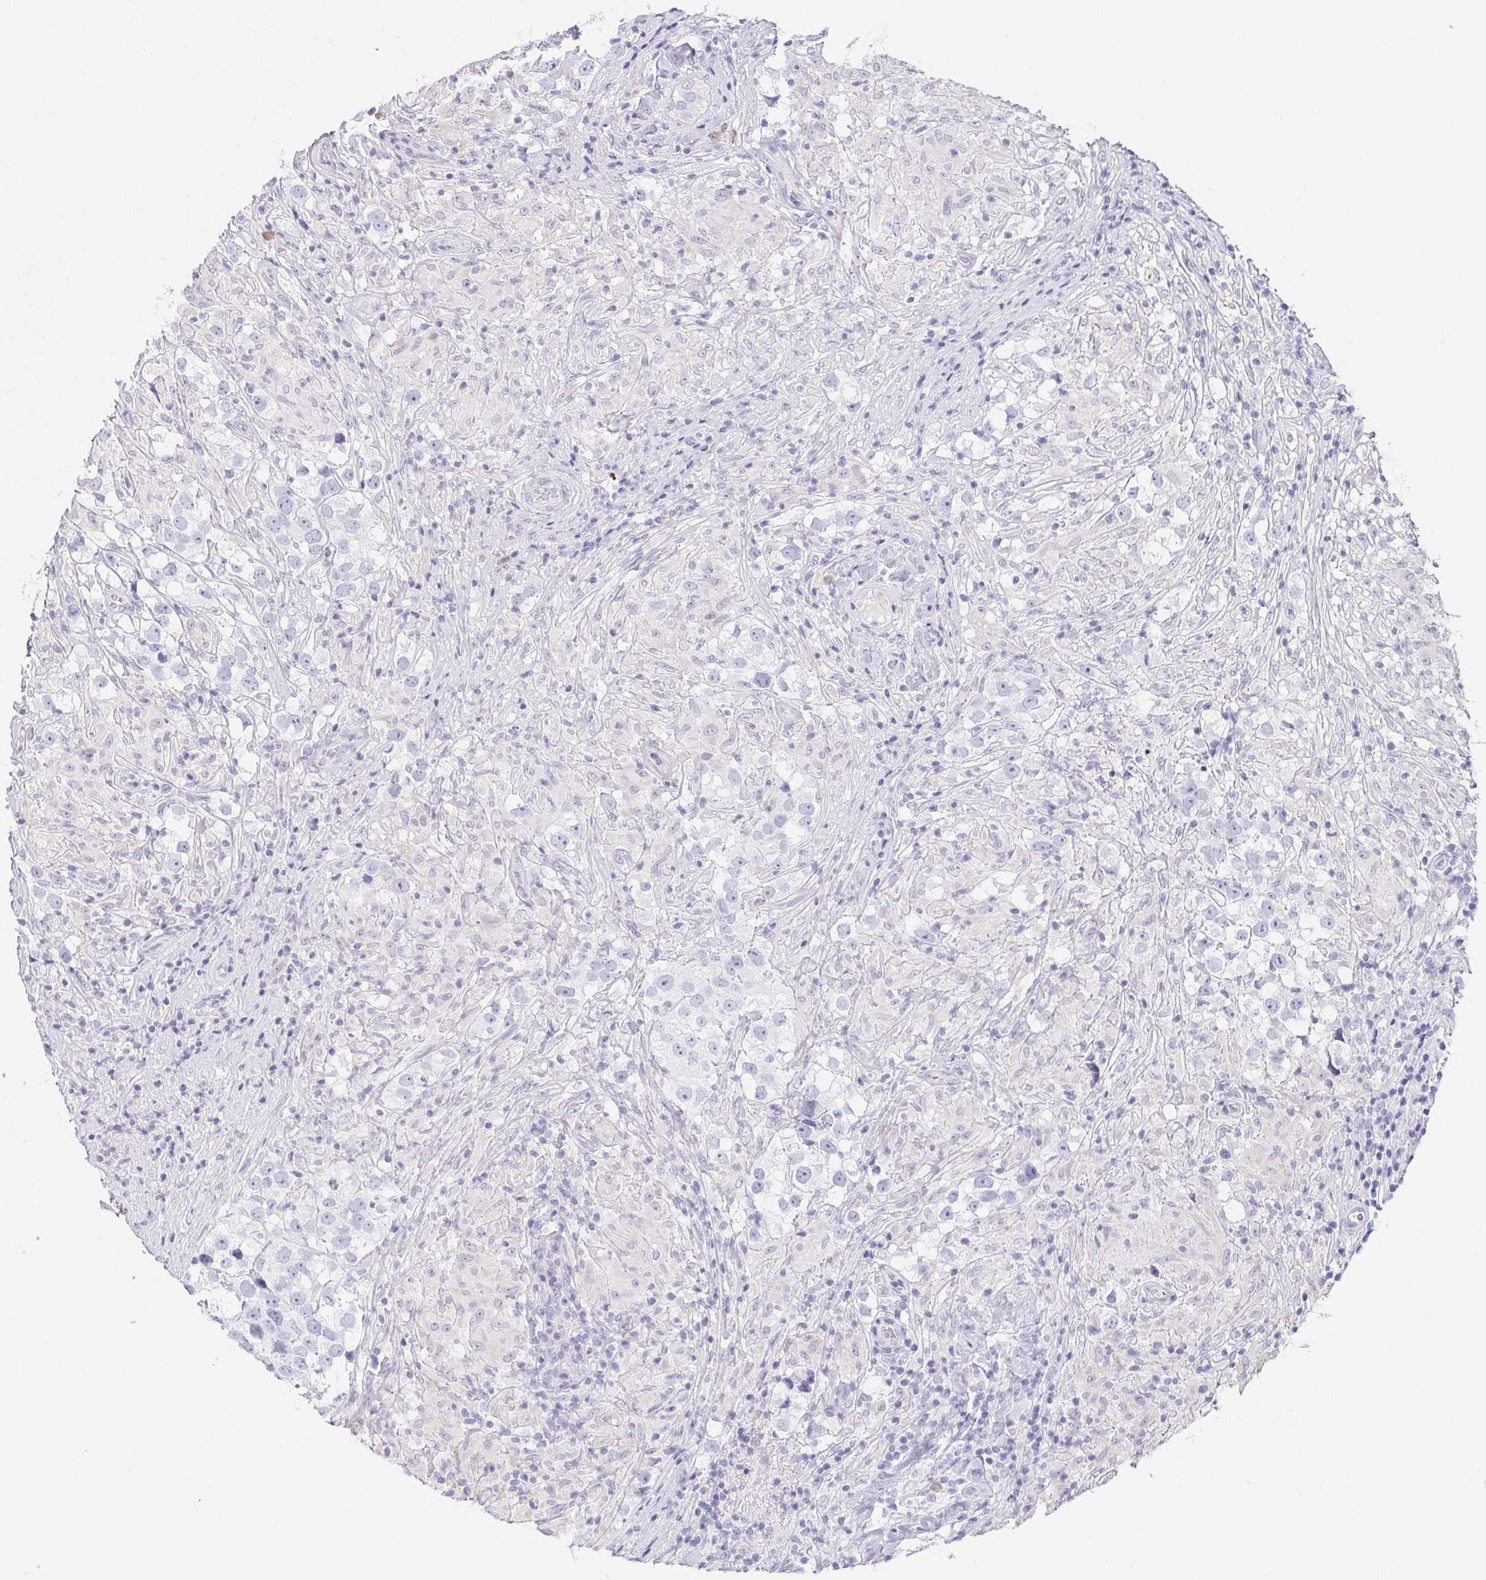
{"staining": {"intensity": "negative", "quantity": "none", "location": "none"}, "tissue": "testis cancer", "cell_type": "Tumor cells", "image_type": "cancer", "snomed": [{"axis": "morphology", "description": "Seminoma, NOS"}, {"axis": "topography", "description": "Testis"}], "caption": "Testis cancer was stained to show a protein in brown. There is no significant expression in tumor cells. (DAB (3,3'-diaminobenzidine) immunohistochemistry (IHC) with hematoxylin counter stain).", "gene": "PRR27", "patient": {"sex": "male", "age": 46}}